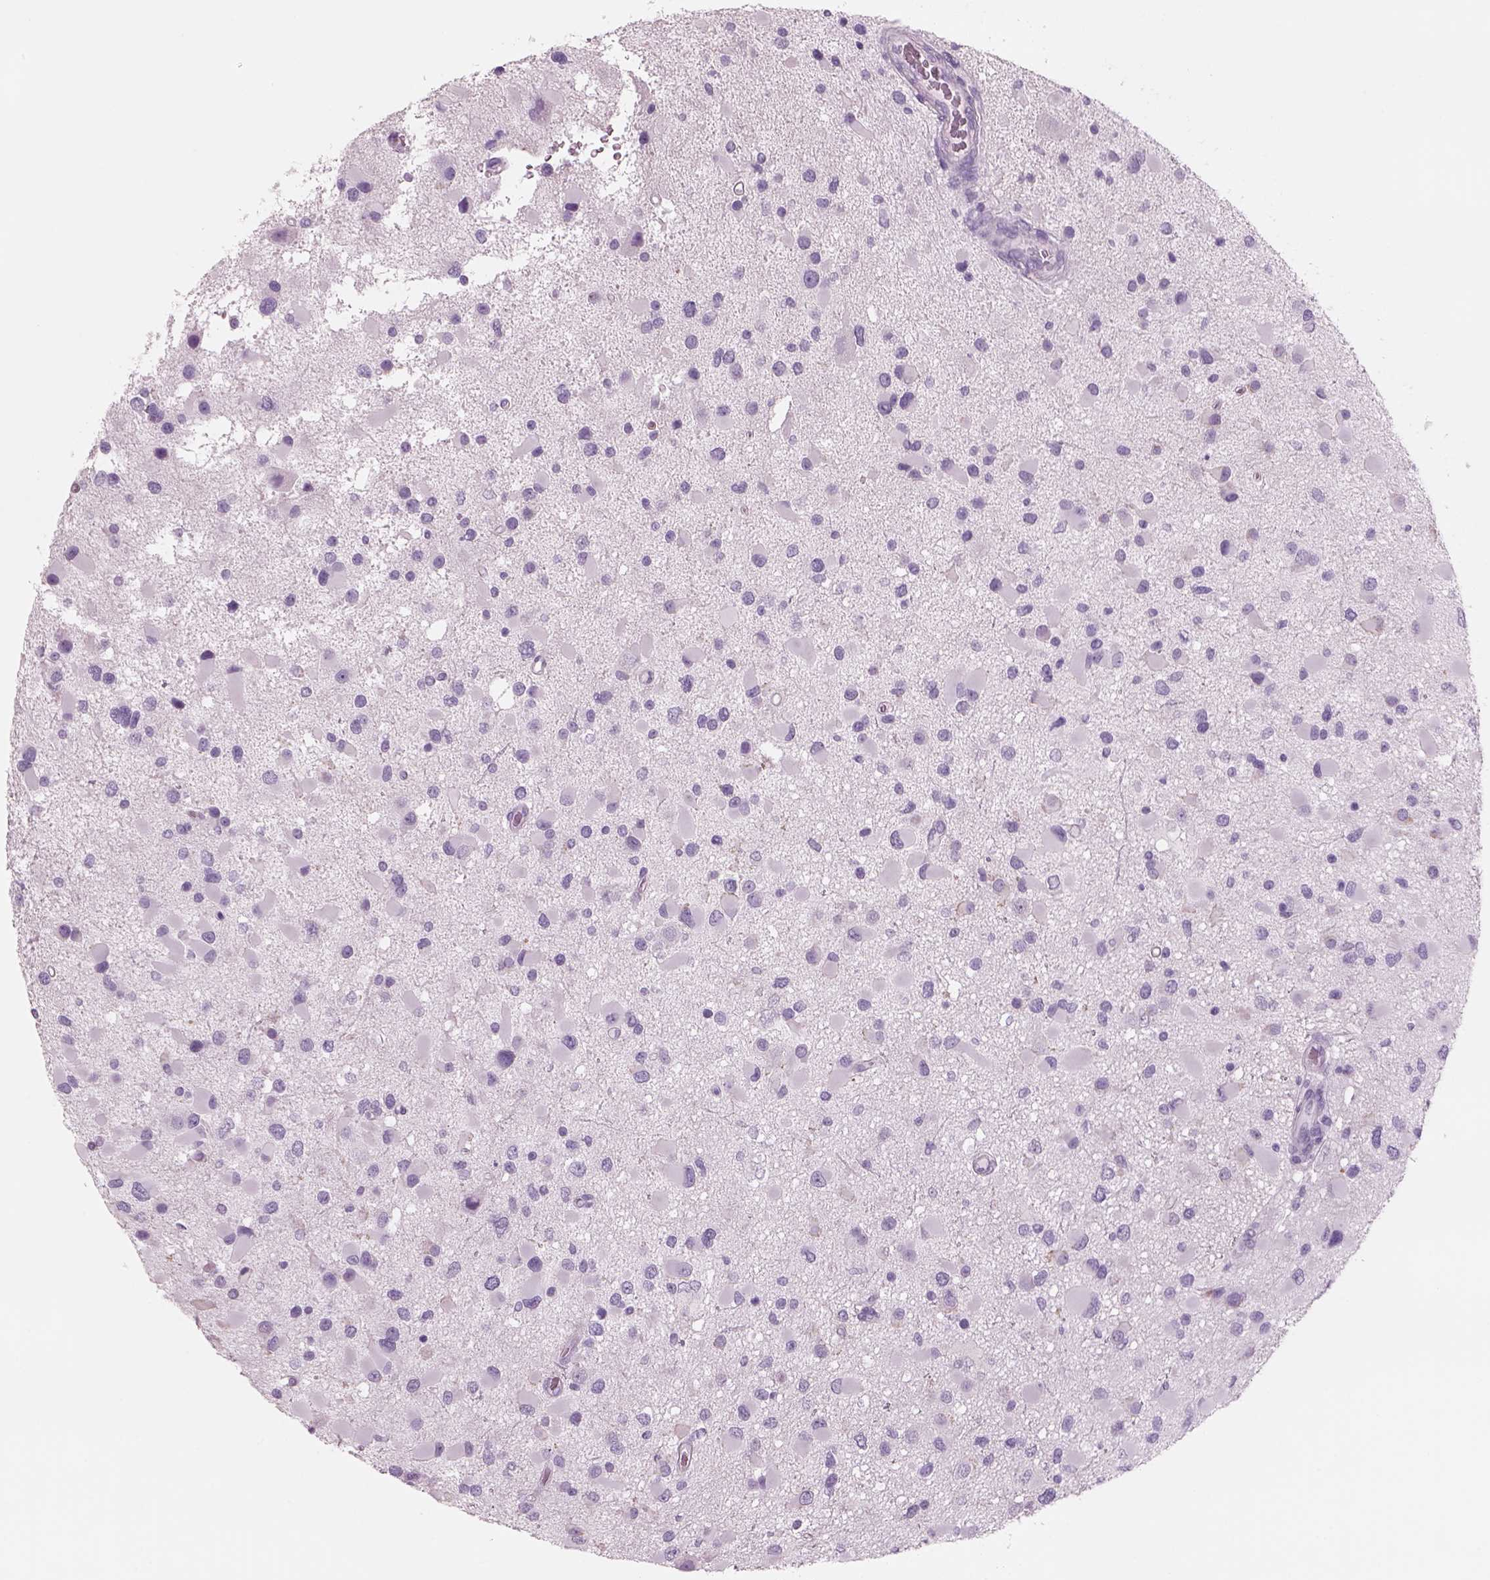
{"staining": {"intensity": "negative", "quantity": "none", "location": "none"}, "tissue": "glioma", "cell_type": "Tumor cells", "image_type": "cancer", "snomed": [{"axis": "morphology", "description": "Glioma, malignant, Low grade"}, {"axis": "topography", "description": "Brain"}], "caption": "A histopathology image of human glioma is negative for staining in tumor cells. (Immunohistochemistry, brightfield microscopy, high magnification).", "gene": "RHO", "patient": {"sex": "female", "age": 32}}